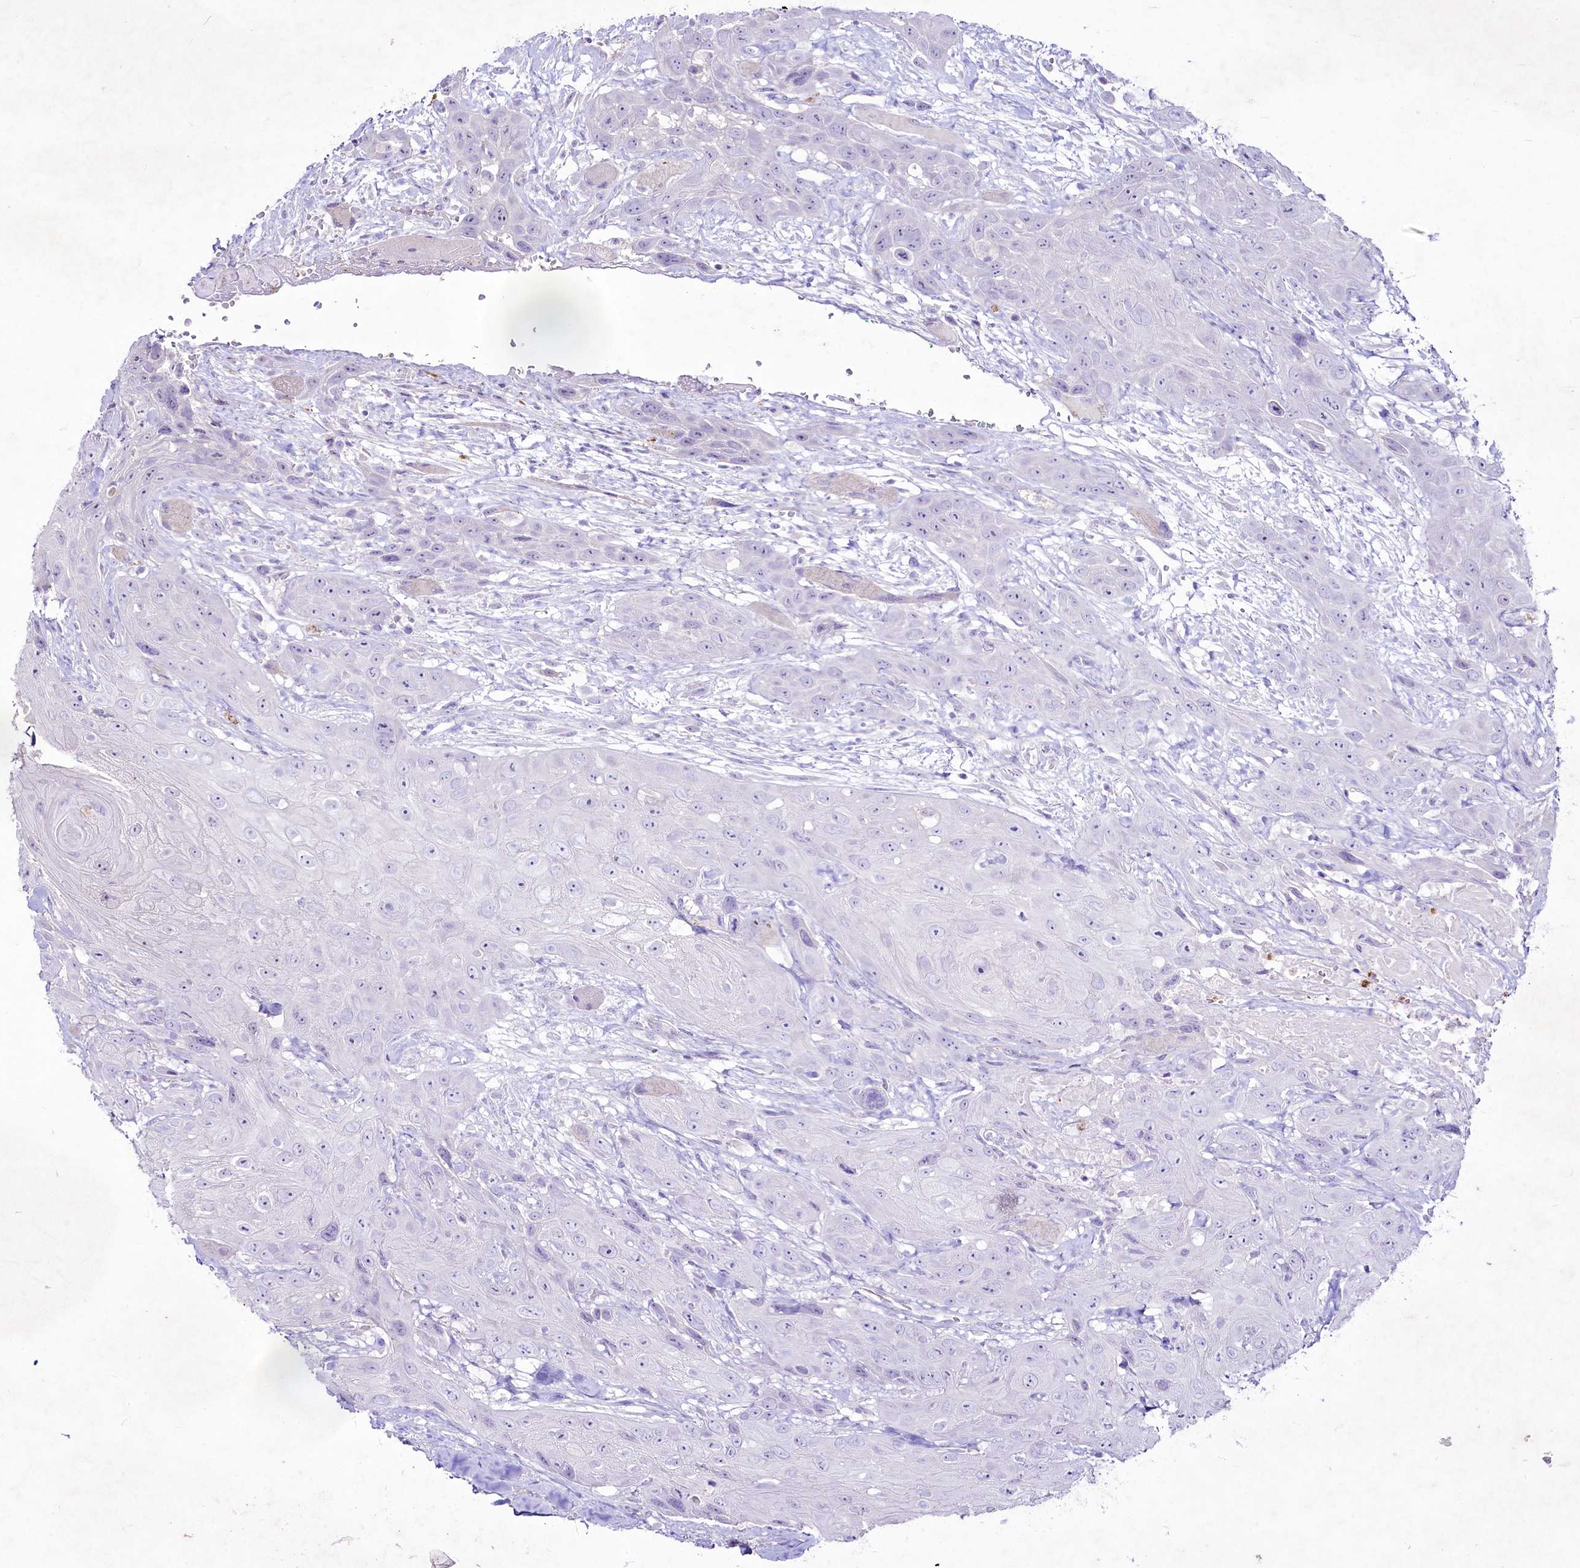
{"staining": {"intensity": "negative", "quantity": "none", "location": "none"}, "tissue": "head and neck cancer", "cell_type": "Tumor cells", "image_type": "cancer", "snomed": [{"axis": "morphology", "description": "Squamous cell carcinoma, NOS"}, {"axis": "topography", "description": "Head-Neck"}], "caption": "High magnification brightfield microscopy of squamous cell carcinoma (head and neck) stained with DAB (3,3'-diaminobenzidine) (brown) and counterstained with hematoxylin (blue): tumor cells show no significant staining. (Brightfield microscopy of DAB IHC at high magnification).", "gene": "FAM209B", "patient": {"sex": "male", "age": 81}}